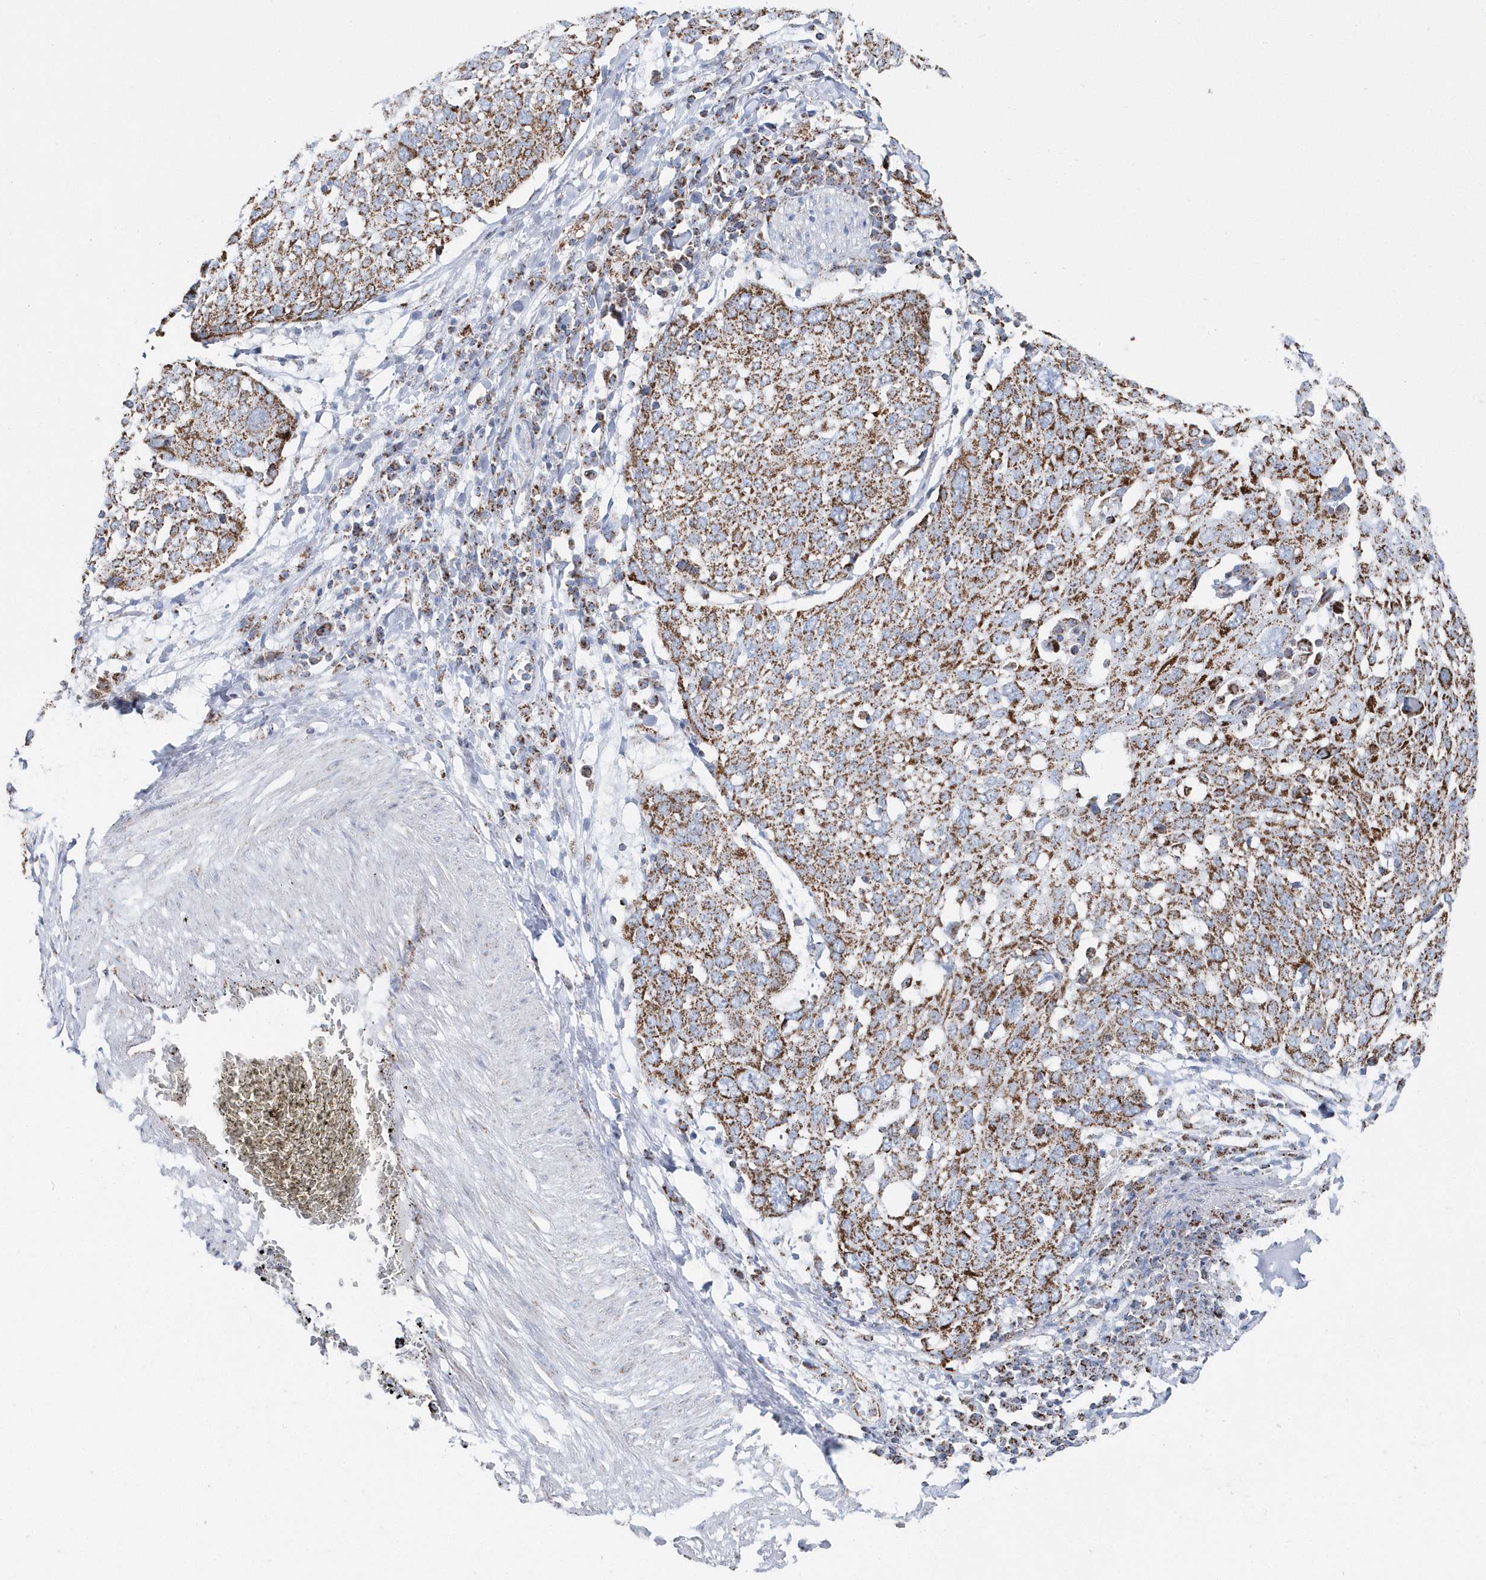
{"staining": {"intensity": "moderate", "quantity": ">75%", "location": "cytoplasmic/membranous"}, "tissue": "lung cancer", "cell_type": "Tumor cells", "image_type": "cancer", "snomed": [{"axis": "morphology", "description": "Squamous cell carcinoma, NOS"}, {"axis": "topography", "description": "Lung"}], "caption": "Immunohistochemistry (DAB) staining of human lung cancer displays moderate cytoplasmic/membranous protein positivity in about >75% of tumor cells. The protein is shown in brown color, while the nuclei are stained blue.", "gene": "TMCO6", "patient": {"sex": "male", "age": 65}}